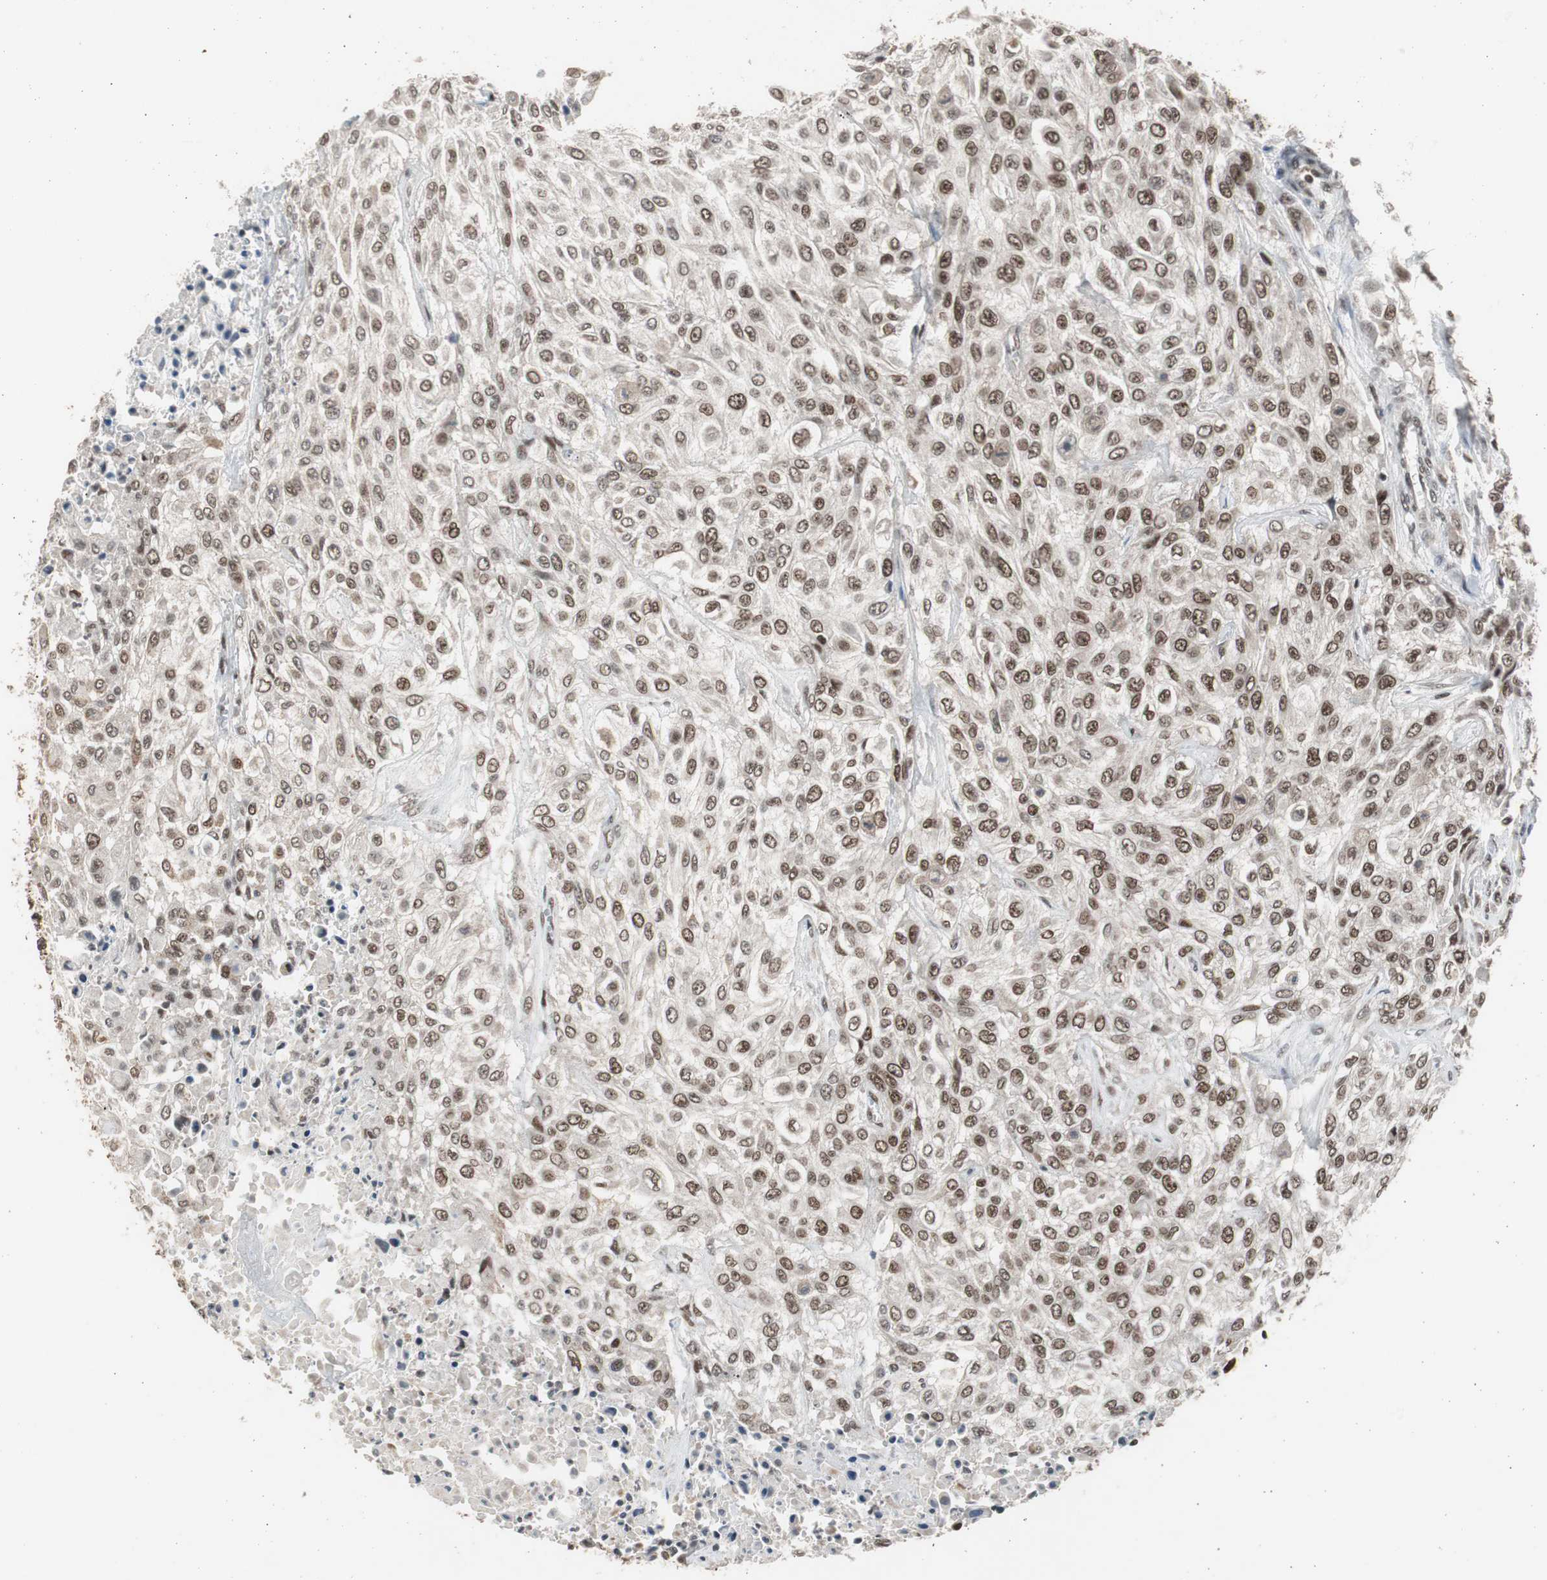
{"staining": {"intensity": "moderate", "quantity": ">75%", "location": "nuclear"}, "tissue": "urothelial cancer", "cell_type": "Tumor cells", "image_type": "cancer", "snomed": [{"axis": "morphology", "description": "Urothelial carcinoma, High grade"}, {"axis": "topography", "description": "Urinary bladder"}], "caption": "The photomicrograph displays immunohistochemical staining of urothelial cancer. There is moderate nuclear positivity is appreciated in about >75% of tumor cells.", "gene": "RPA1", "patient": {"sex": "male", "age": 57}}